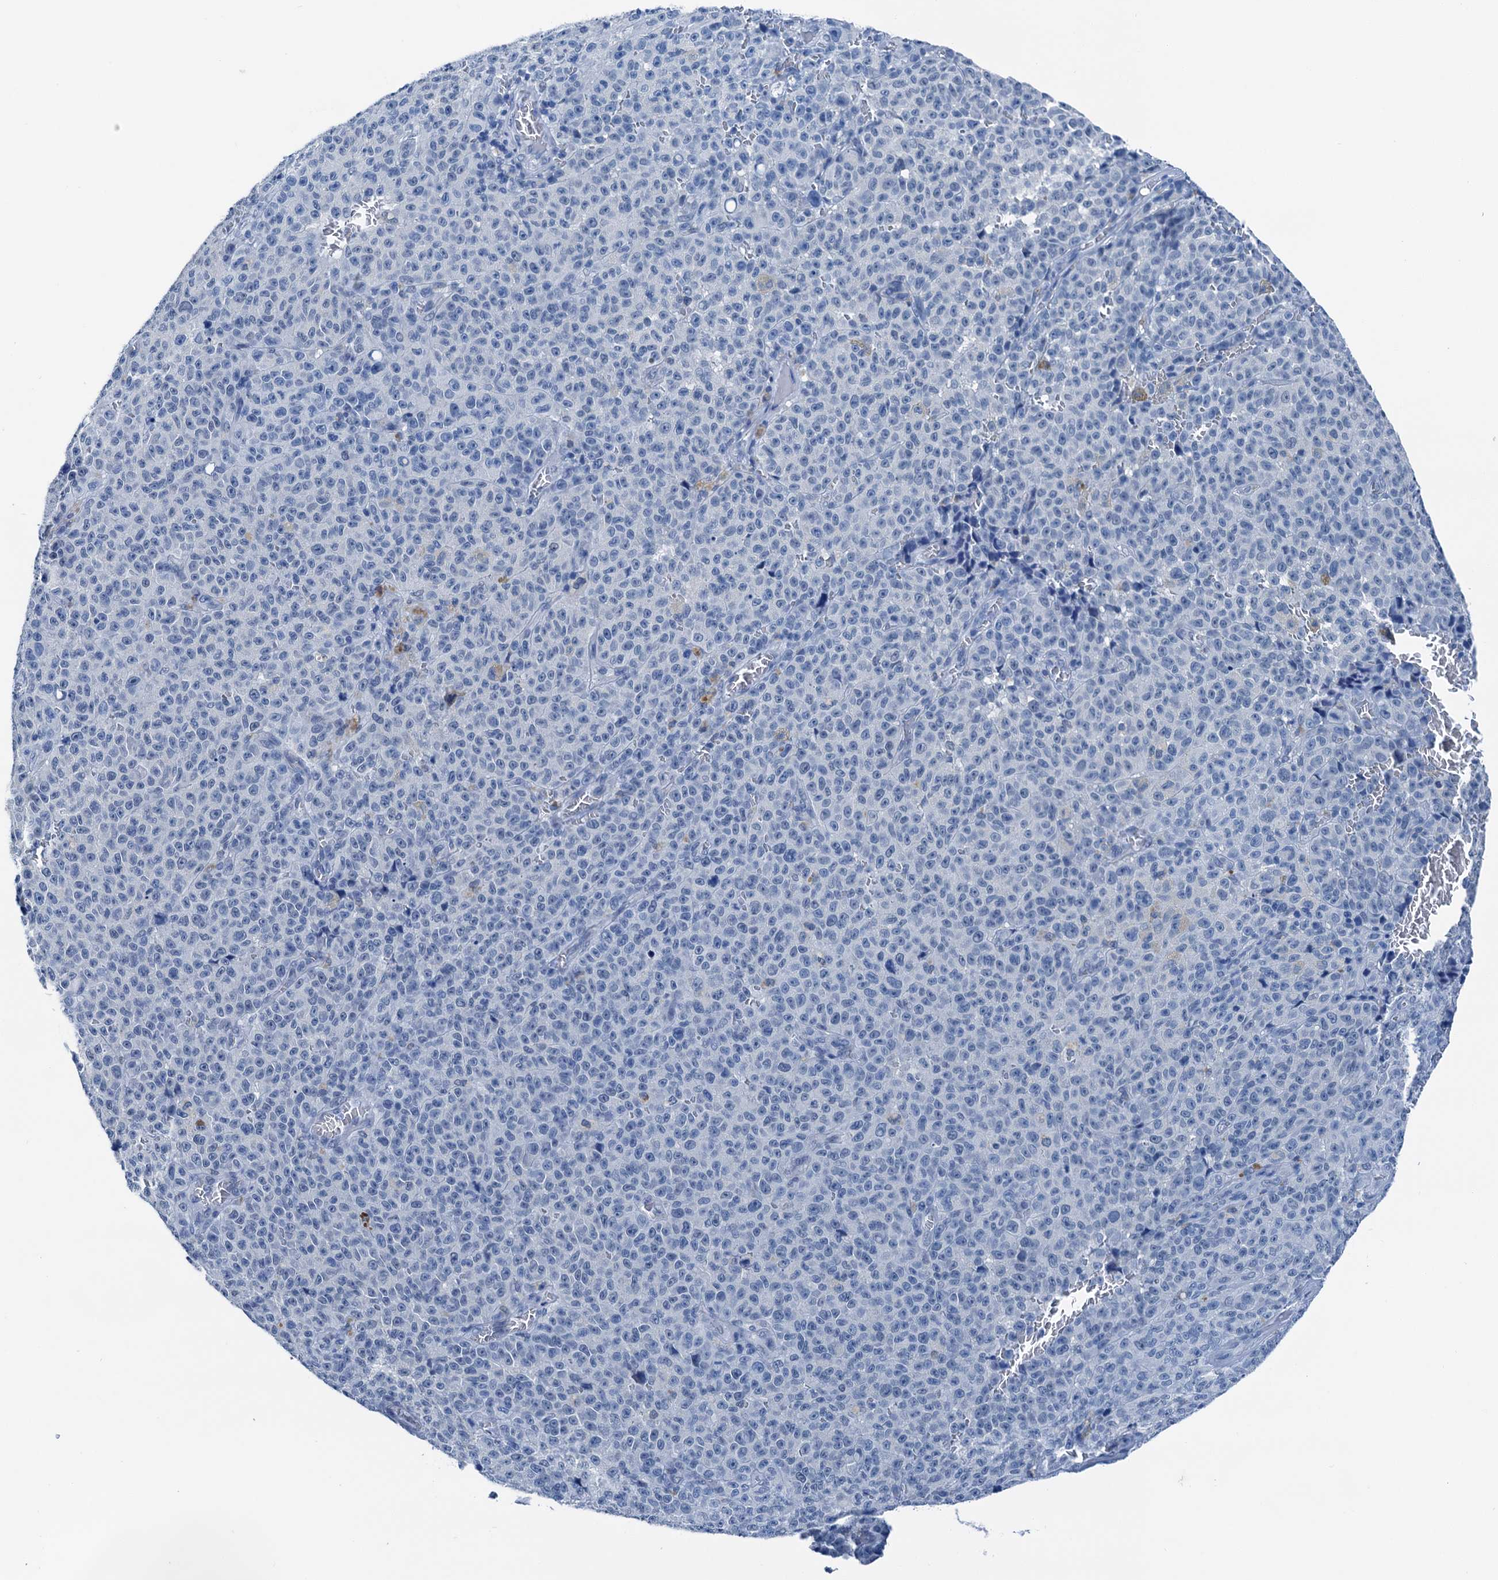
{"staining": {"intensity": "negative", "quantity": "none", "location": "none"}, "tissue": "melanoma", "cell_type": "Tumor cells", "image_type": "cancer", "snomed": [{"axis": "morphology", "description": "Malignant melanoma, NOS"}, {"axis": "topography", "description": "Skin"}], "caption": "This is an immunohistochemistry histopathology image of malignant melanoma. There is no expression in tumor cells.", "gene": "CBLN3", "patient": {"sex": "female", "age": 82}}